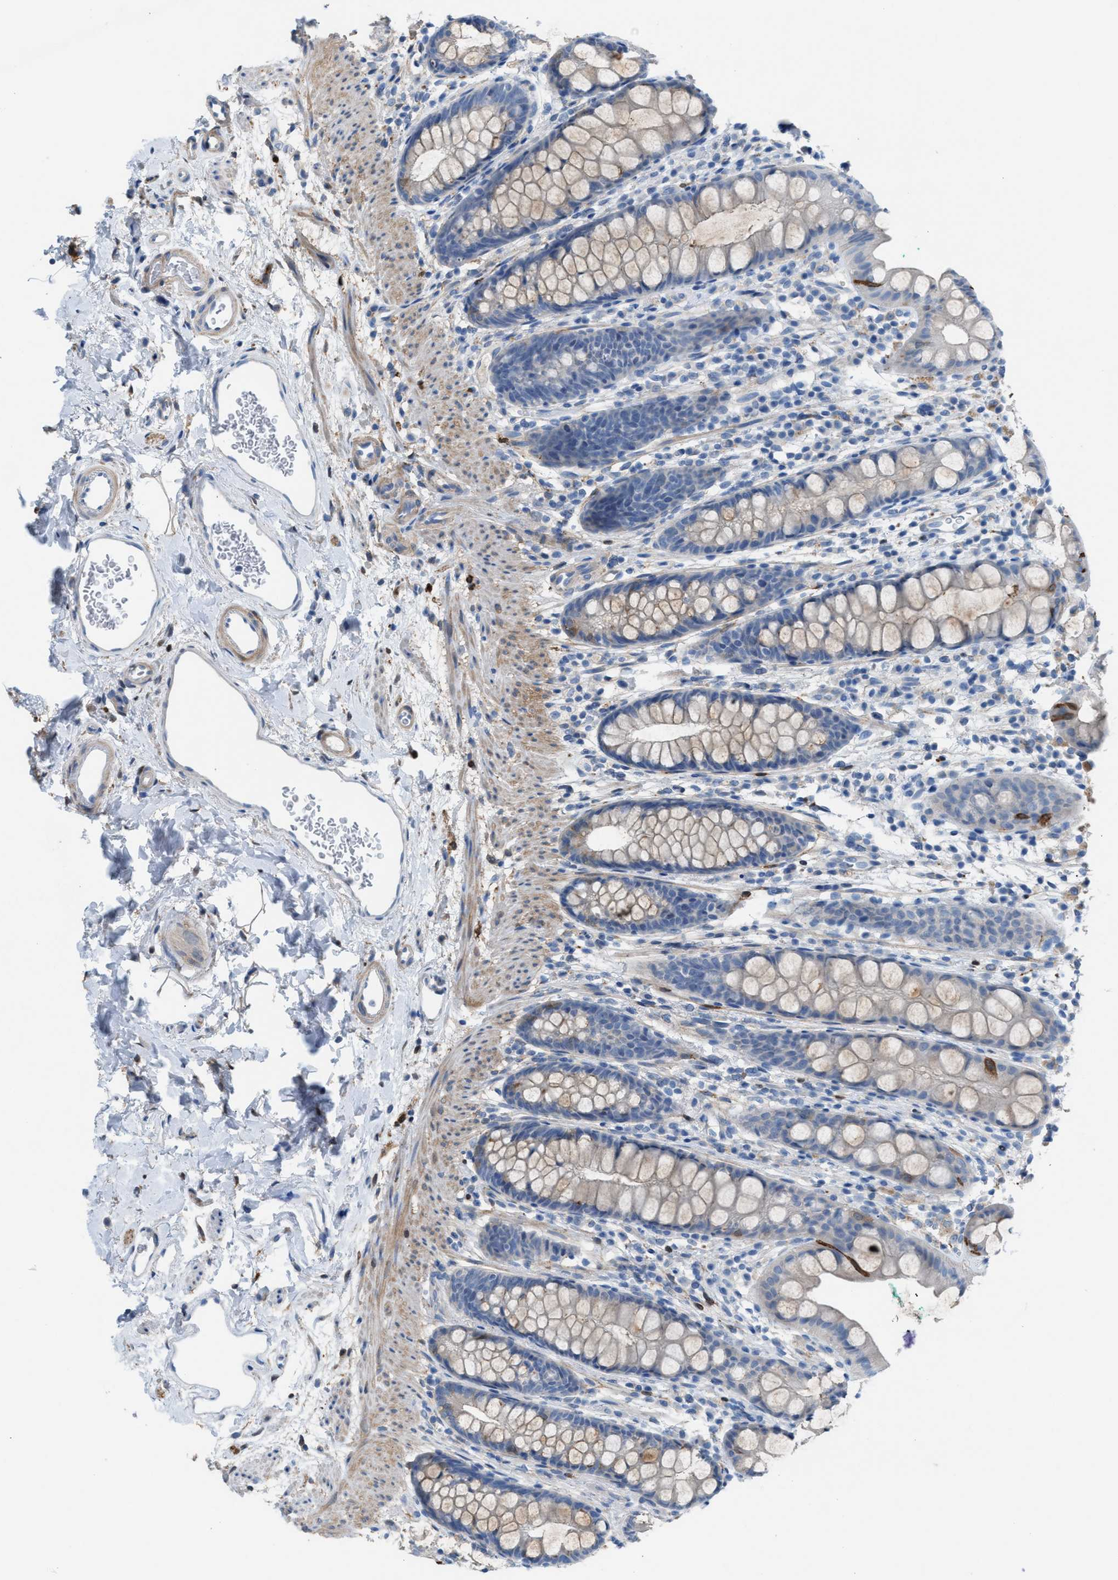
{"staining": {"intensity": "weak", "quantity": "25%-75%", "location": "none"}, "tissue": "rectum", "cell_type": "Glandular cells", "image_type": "normal", "snomed": [{"axis": "morphology", "description": "Normal tissue, NOS"}, {"axis": "topography", "description": "Rectum"}], "caption": "The photomicrograph shows a brown stain indicating the presence of a protein in the None of glandular cells in rectum. The staining was performed using DAB to visualize the protein expression in brown, while the nuclei were stained in blue with hematoxylin (Magnification: 20x).", "gene": "ASPA", "patient": {"sex": "female", "age": 65}}